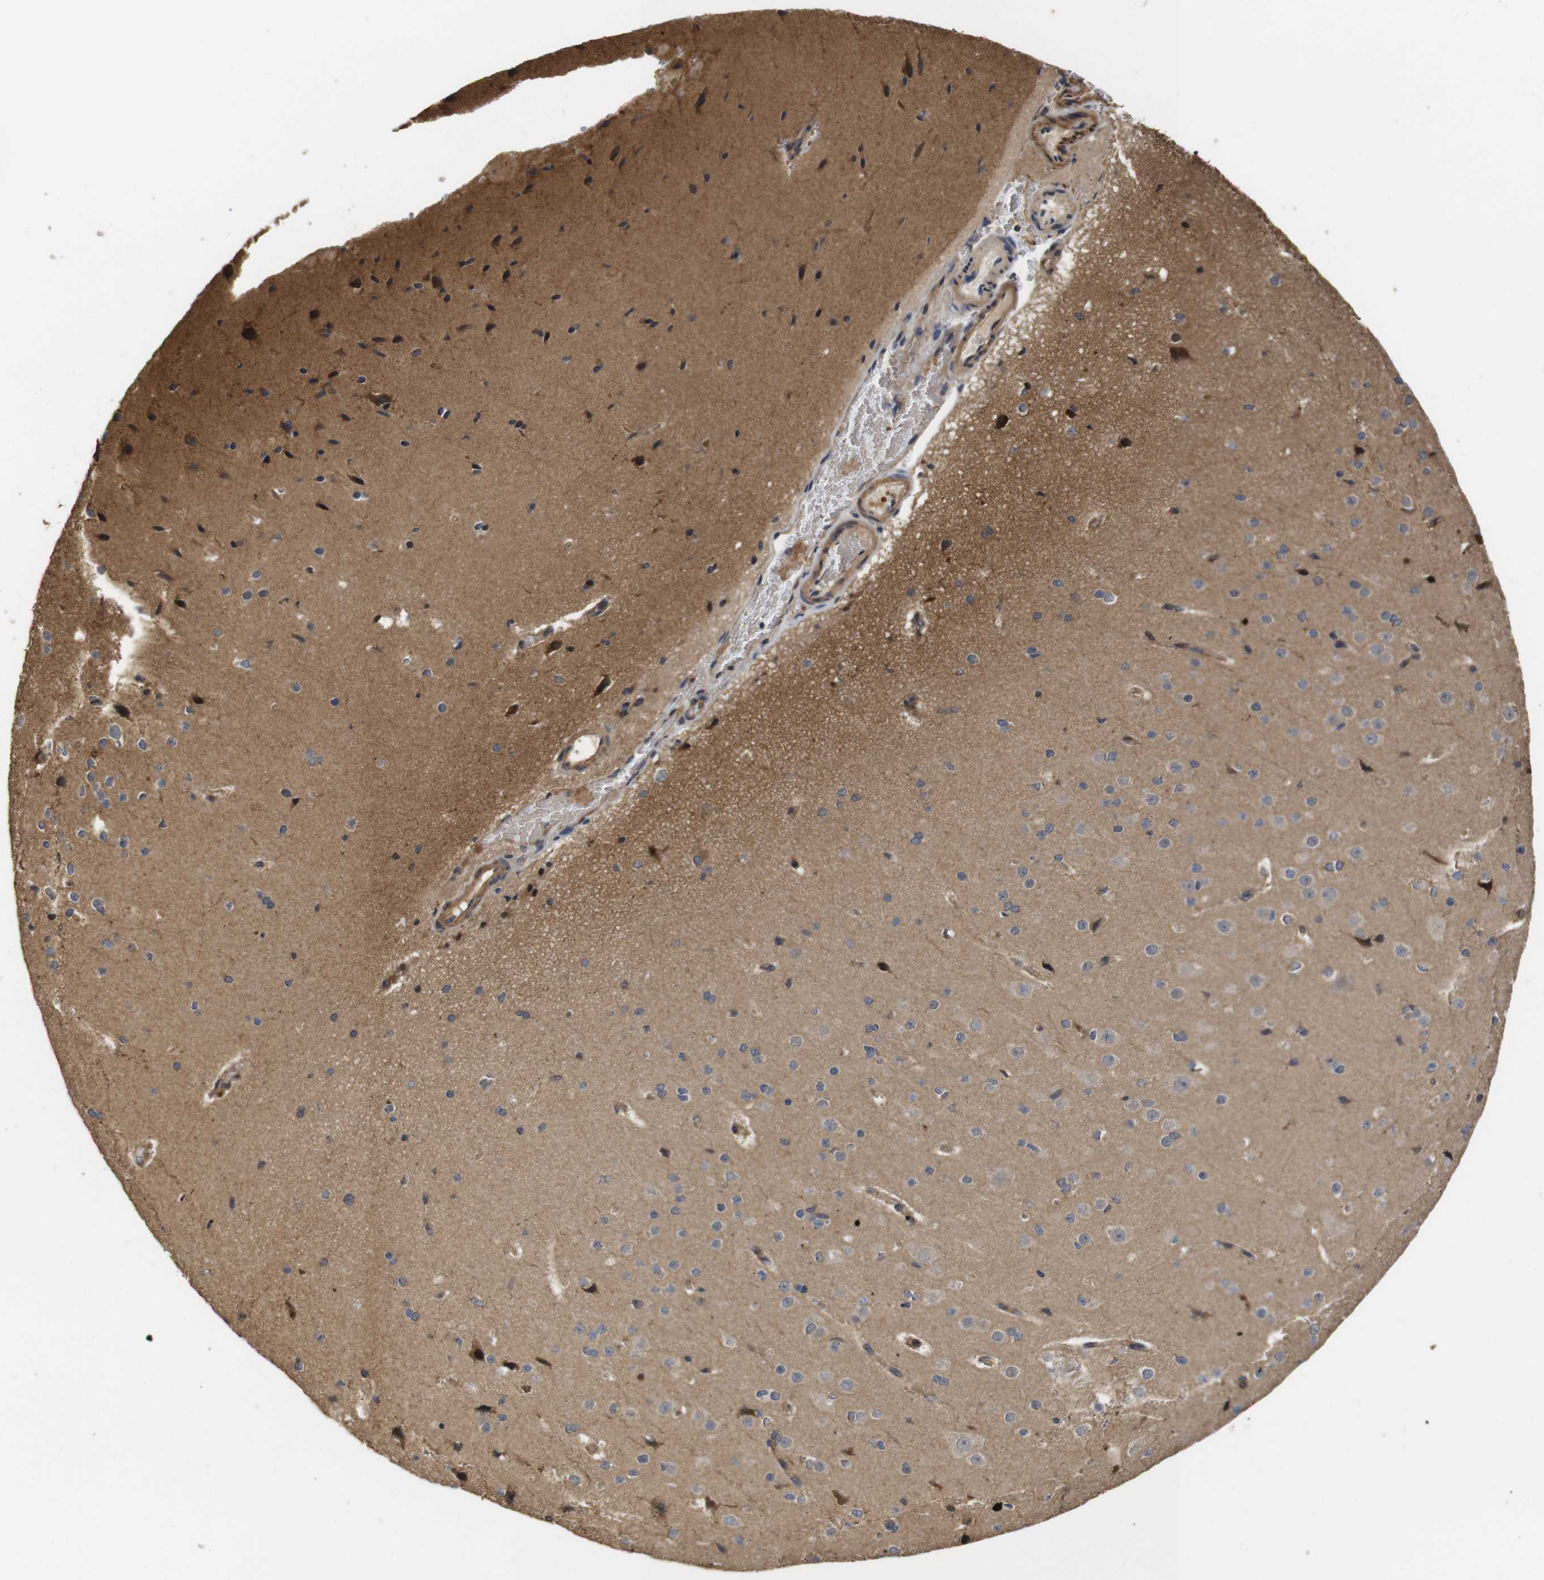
{"staining": {"intensity": "moderate", "quantity": ">75%", "location": "cytoplasmic/membranous"}, "tissue": "cerebral cortex", "cell_type": "Endothelial cells", "image_type": "normal", "snomed": [{"axis": "morphology", "description": "Normal tissue, NOS"}, {"axis": "morphology", "description": "Developmental malformation"}, {"axis": "topography", "description": "Cerebral cortex"}], "caption": "The immunohistochemical stain shows moderate cytoplasmic/membranous expression in endothelial cells of normal cerebral cortex.", "gene": "PTPN14", "patient": {"sex": "female", "age": 30}}